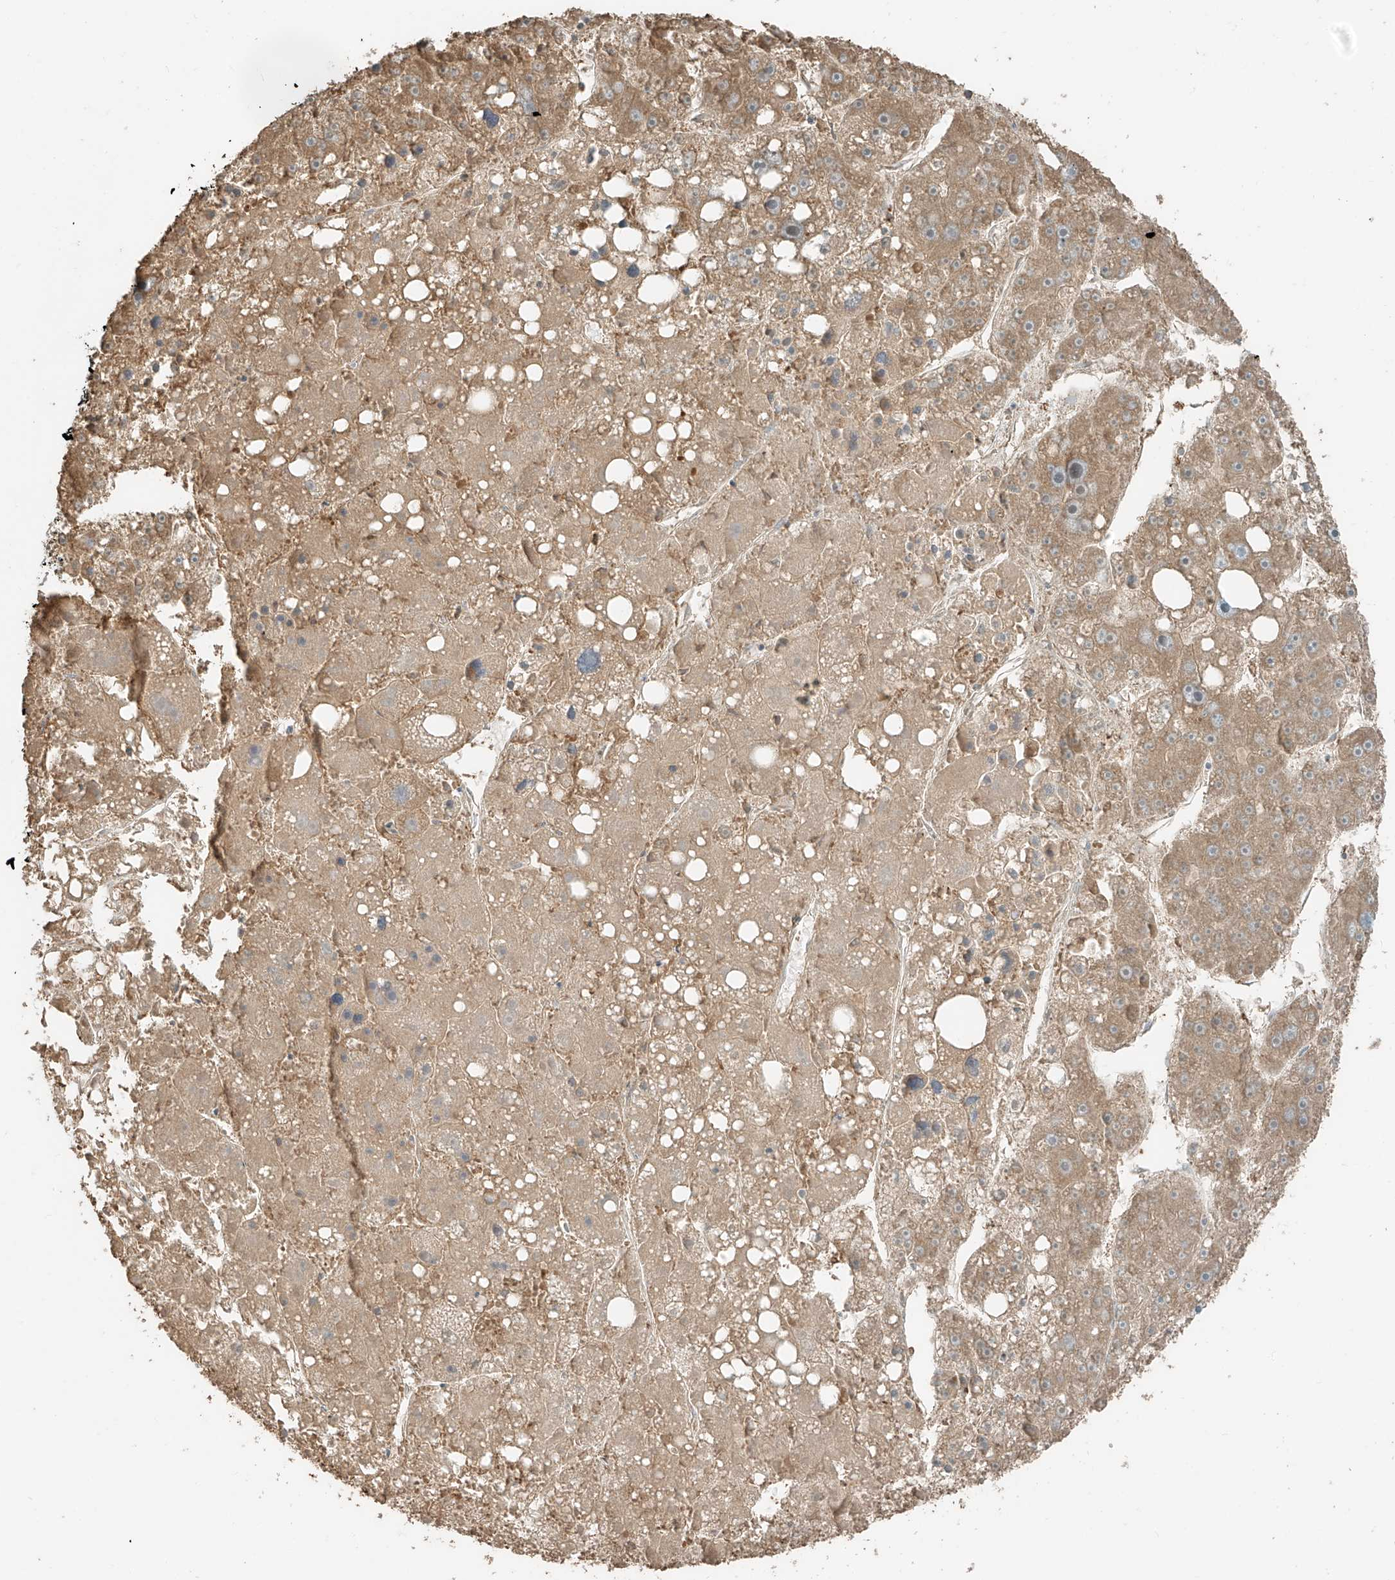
{"staining": {"intensity": "moderate", "quantity": ">75%", "location": "cytoplasmic/membranous"}, "tissue": "liver cancer", "cell_type": "Tumor cells", "image_type": "cancer", "snomed": [{"axis": "morphology", "description": "Carcinoma, Hepatocellular, NOS"}, {"axis": "topography", "description": "Liver"}], "caption": "Immunohistochemistry (IHC) micrograph of neoplastic tissue: liver cancer stained using immunohistochemistry (IHC) displays medium levels of moderate protein expression localized specifically in the cytoplasmic/membranous of tumor cells, appearing as a cytoplasmic/membranous brown color.", "gene": "RFTN2", "patient": {"sex": "female", "age": 61}}